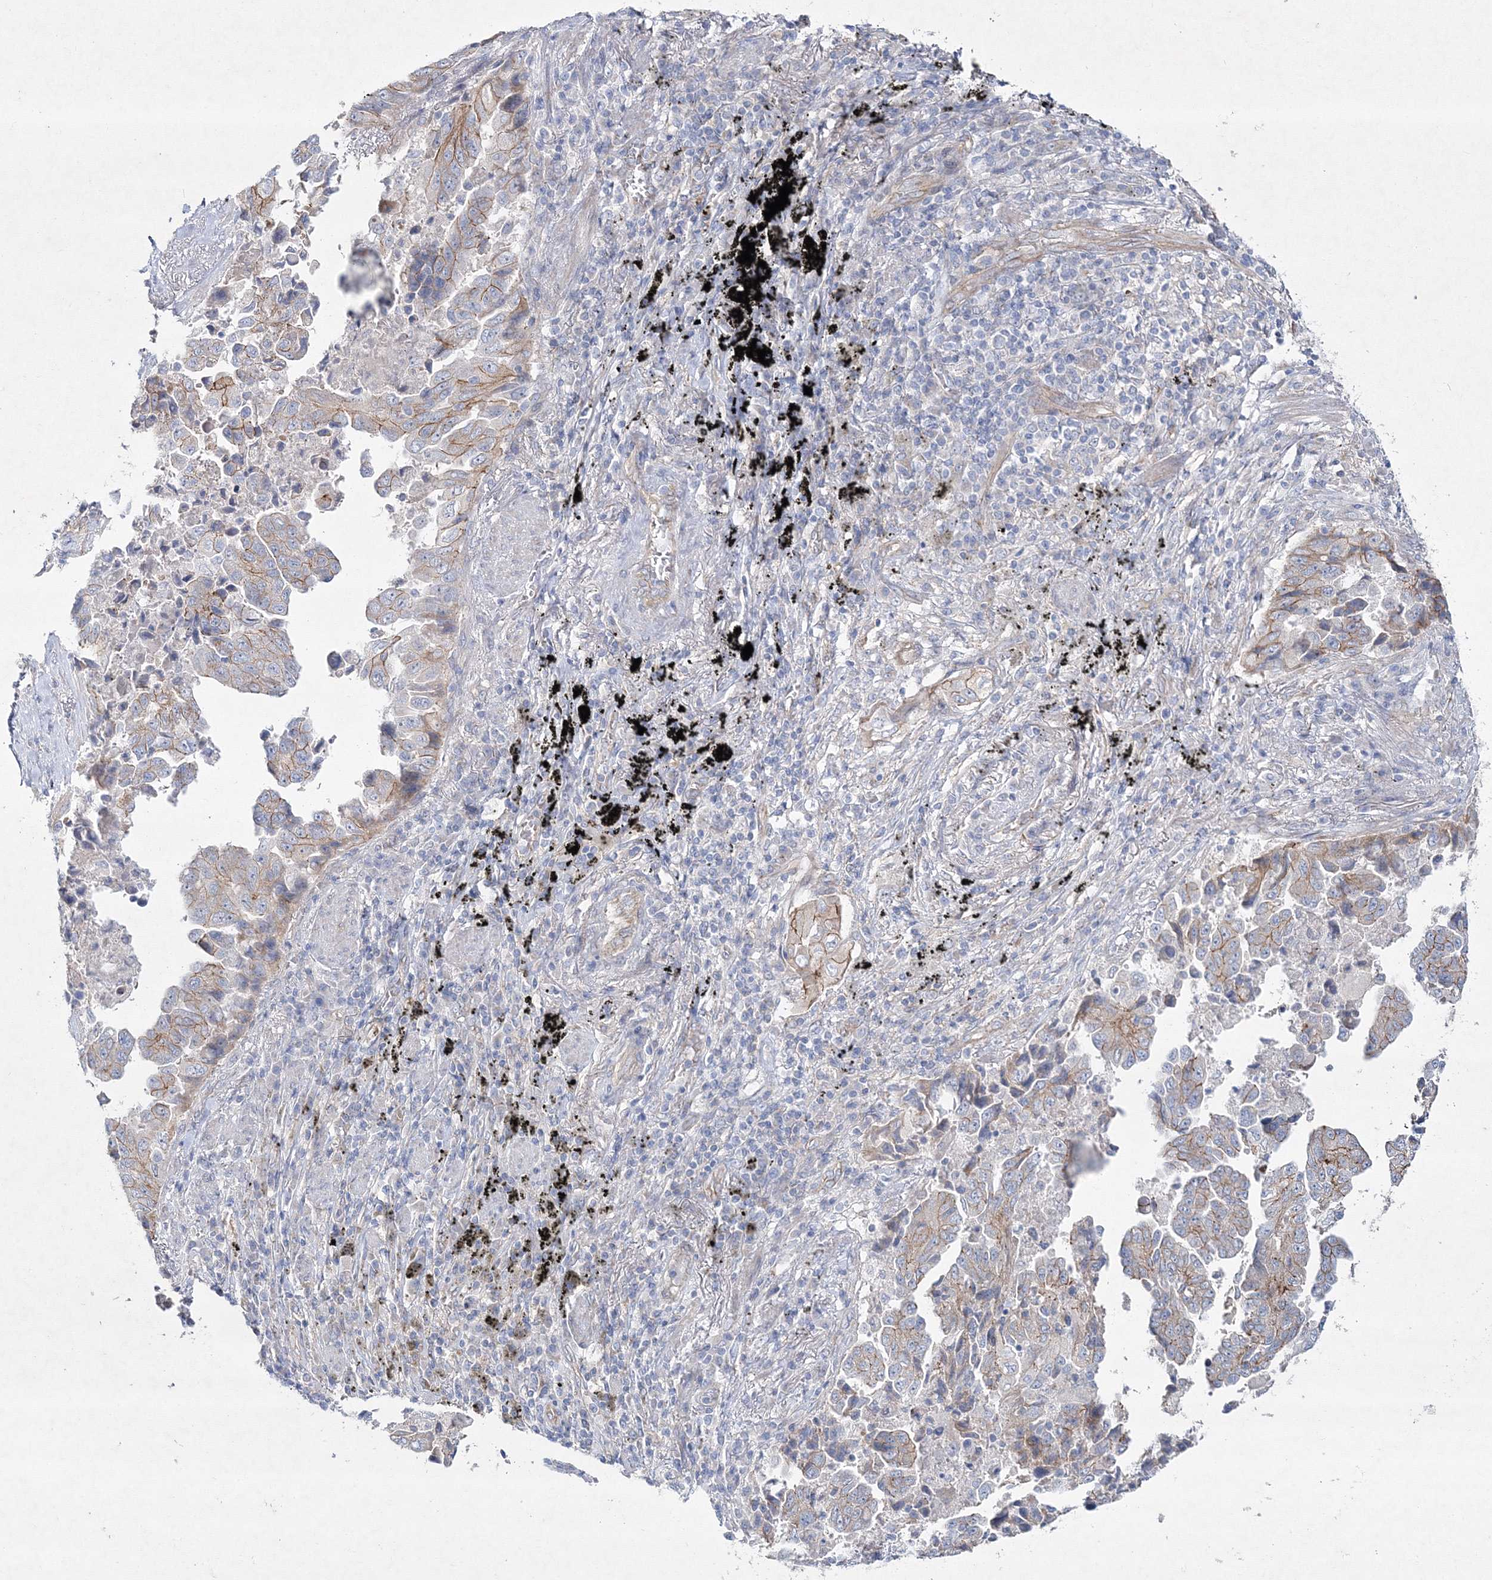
{"staining": {"intensity": "moderate", "quantity": "25%-75%", "location": "cytoplasmic/membranous"}, "tissue": "lung cancer", "cell_type": "Tumor cells", "image_type": "cancer", "snomed": [{"axis": "morphology", "description": "Adenocarcinoma, NOS"}, {"axis": "topography", "description": "Lung"}], "caption": "DAB (3,3'-diaminobenzidine) immunohistochemical staining of human lung cancer (adenocarcinoma) displays moderate cytoplasmic/membranous protein positivity in about 25%-75% of tumor cells.", "gene": "NAA40", "patient": {"sex": "female", "age": 51}}